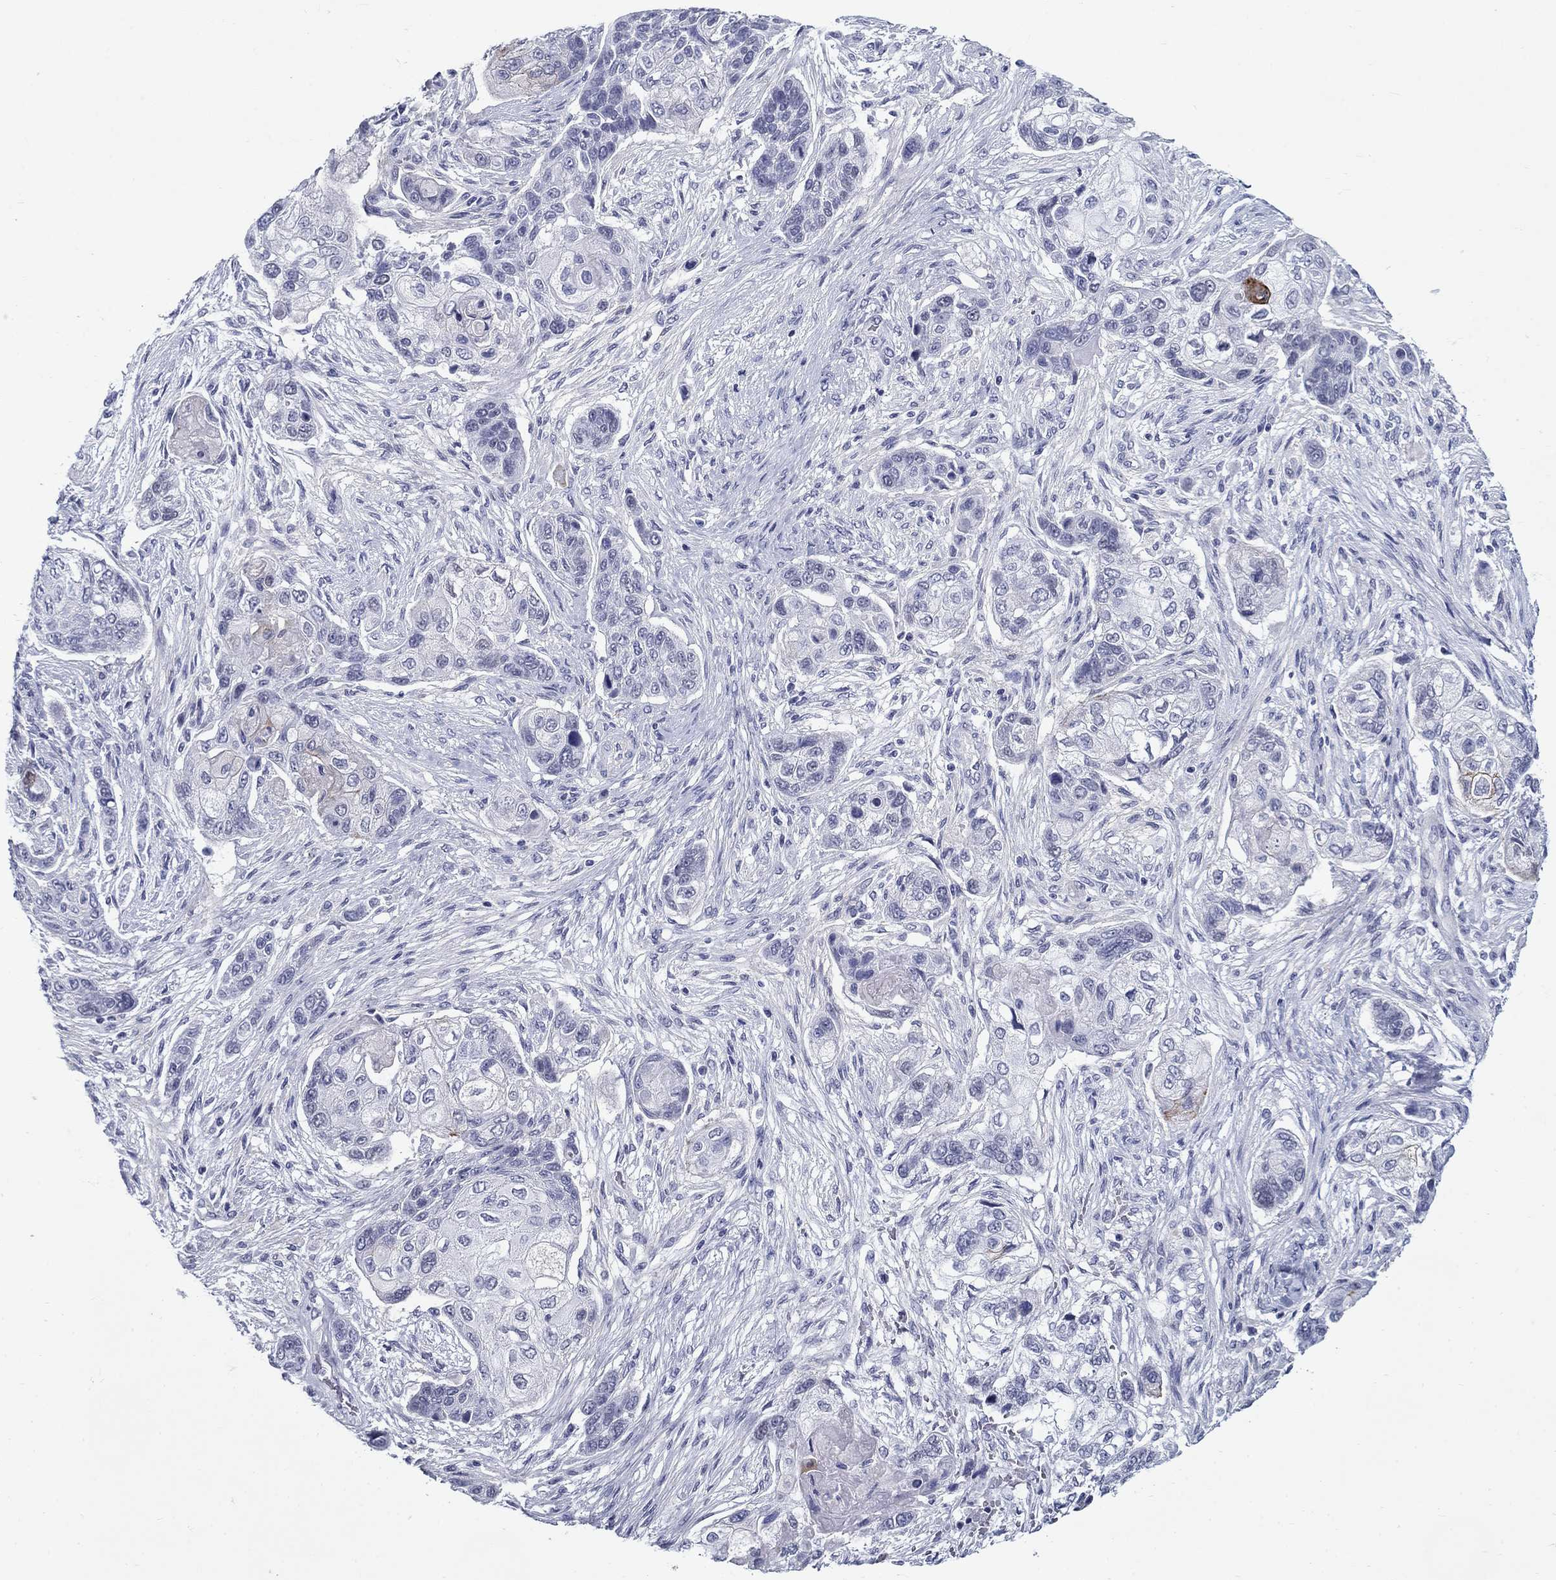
{"staining": {"intensity": "weak", "quantity": "<25%", "location": "cytoplasmic/membranous"}, "tissue": "lung cancer", "cell_type": "Tumor cells", "image_type": "cancer", "snomed": [{"axis": "morphology", "description": "Squamous cell carcinoma, NOS"}, {"axis": "topography", "description": "Lung"}], "caption": "Lung cancer stained for a protein using IHC displays no expression tumor cells.", "gene": "C4orf19", "patient": {"sex": "male", "age": 69}}